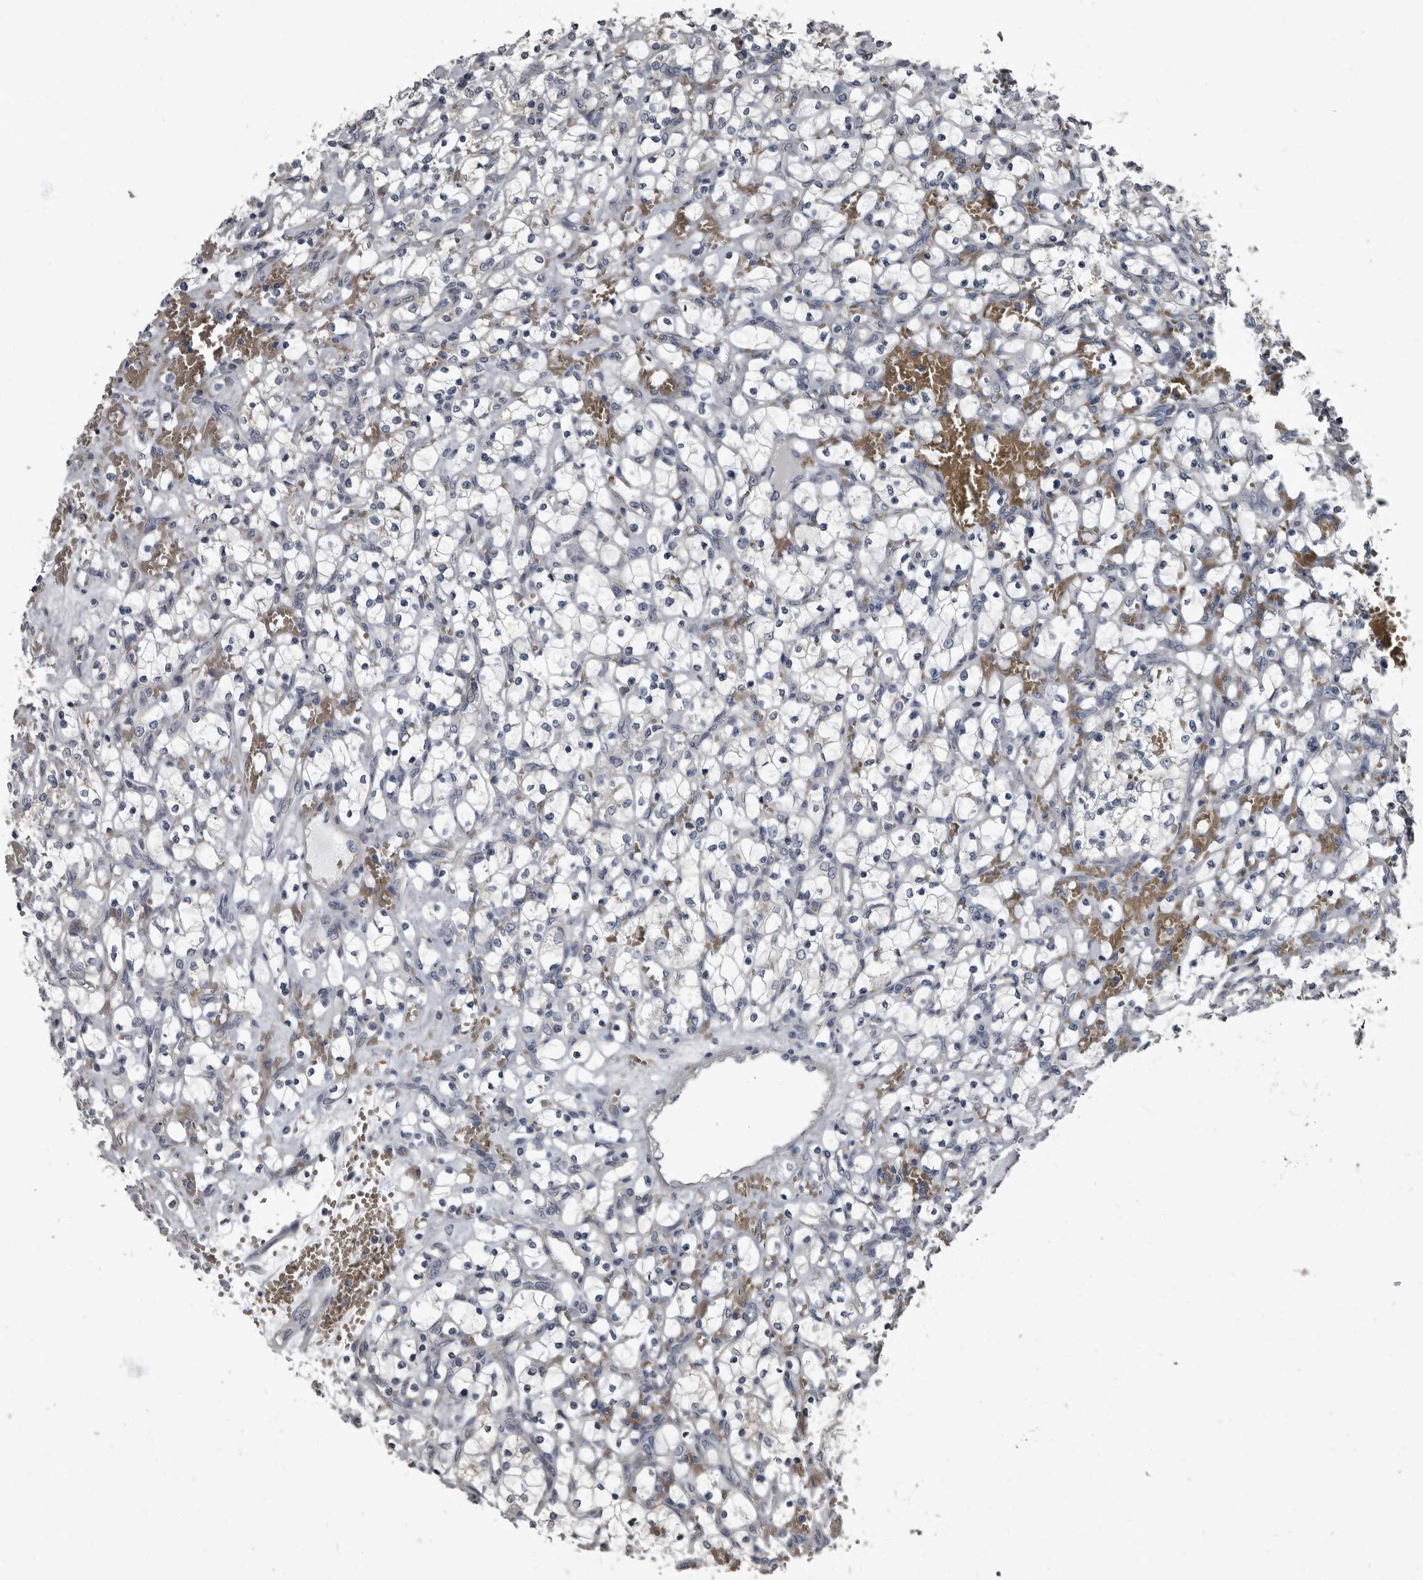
{"staining": {"intensity": "negative", "quantity": "none", "location": "none"}, "tissue": "renal cancer", "cell_type": "Tumor cells", "image_type": "cancer", "snomed": [{"axis": "morphology", "description": "Adenocarcinoma, NOS"}, {"axis": "topography", "description": "Kidney"}], "caption": "DAB immunohistochemical staining of human renal adenocarcinoma reveals no significant expression in tumor cells.", "gene": "TPD52L1", "patient": {"sex": "female", "age": 69}}